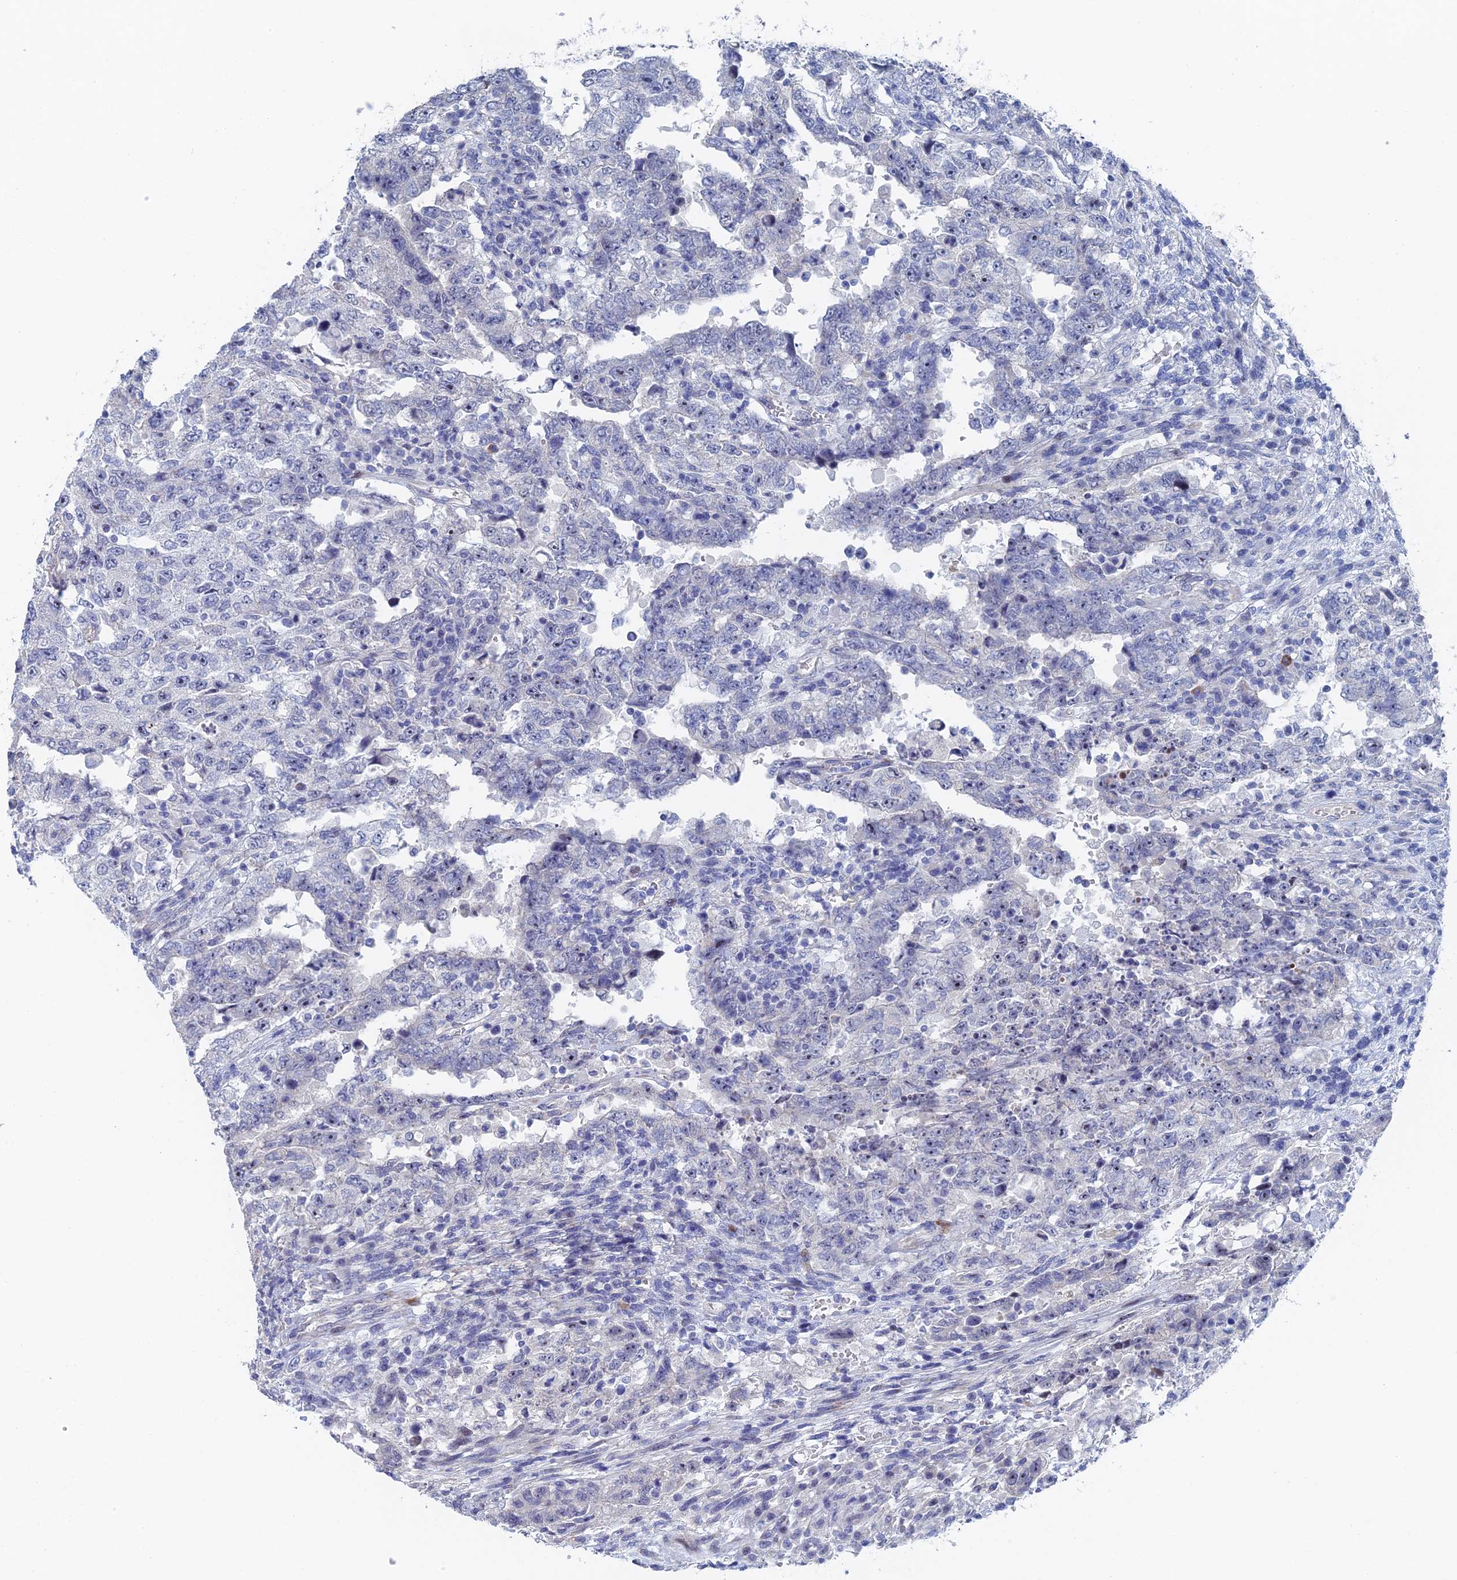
{"staining": {"intensity": "negative", "quantity": "none", "location": "none"}, "tissue": "testis cancer", "cell_type": "Tumor cells", "image_type": "cancer", "snomed": [{"axis": "morphology", "description": "Carcinoma, Embryonal, NOS"}, {"axis": "topography", "description": "Testis"}], "caption": "High magnification brightfield microscopy of testis embryonal carcinoma stained with DAB (brown) and counterstained with hematoxylin (blue): tumor cells show no significant staining.", "gene": "DRGX", "patient": {"sex": "male", "age": 26}}